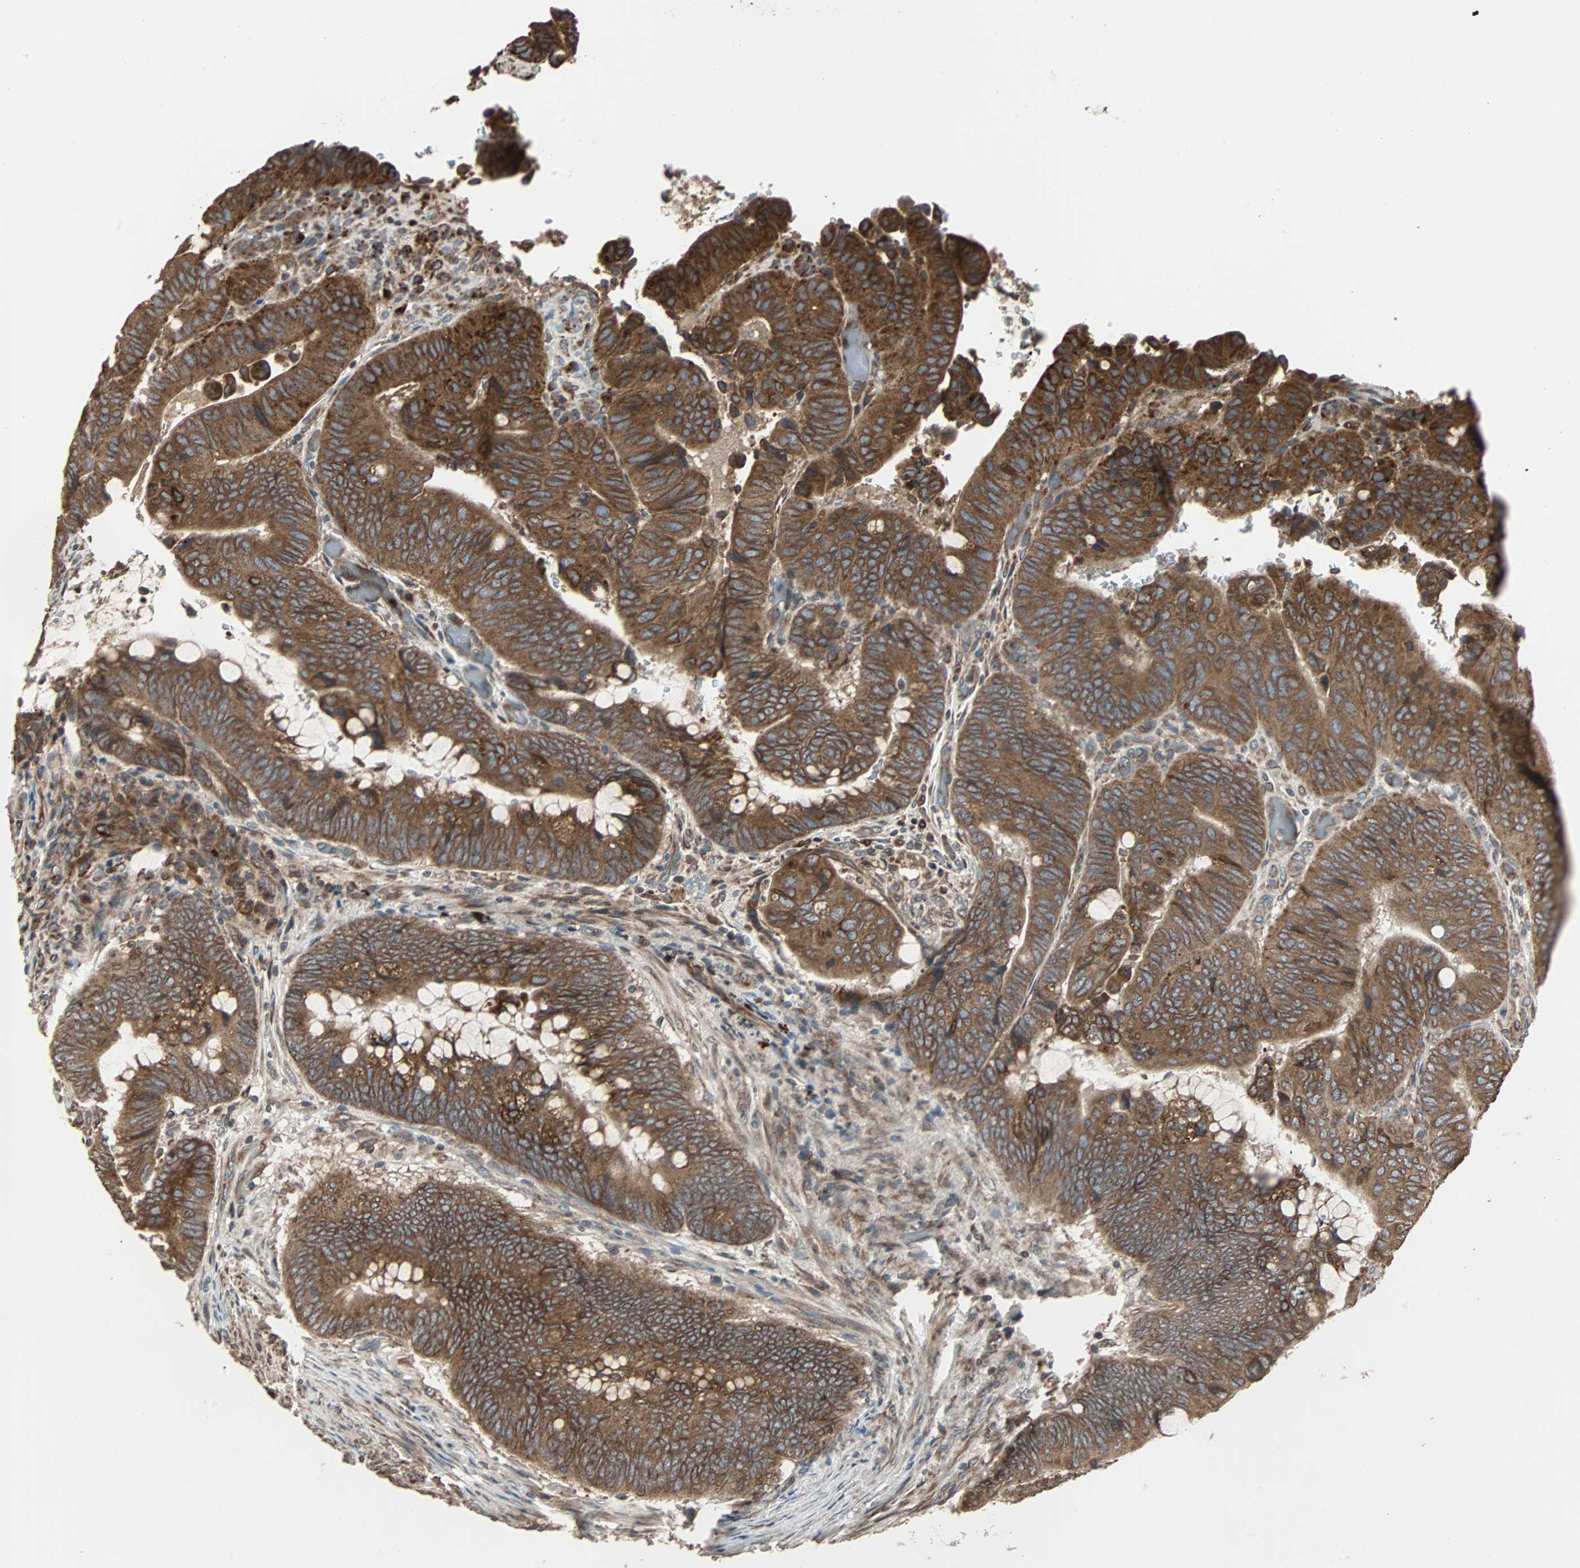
{"staining": {"intensity": "strong", "quantity": ">75%", "location": "cytoplasmic/membranous"}, "tissue": "colorectal cancer", "cell_type": "Tumor cells", "image_type": "cancer", "snomed": [{"axis": "morphology", "description": "Normal tissue, NOS"}, {"axis": "morphology", "description": "Adenocarcinoma, NOS"}, {"axis": "topography", "description": "Rectum"}, {"axis": "topography", "description": "Peripheral nerve tissue"}], "caption": "This photomicrograph displays IHC staining of colorectal adenocarcinoma, with high strong cytoplasmic/membranous expression in approximately >75% of tumor cells.", "gene": "RAB7A", "patient": {"sex": "male", "age": 92}}